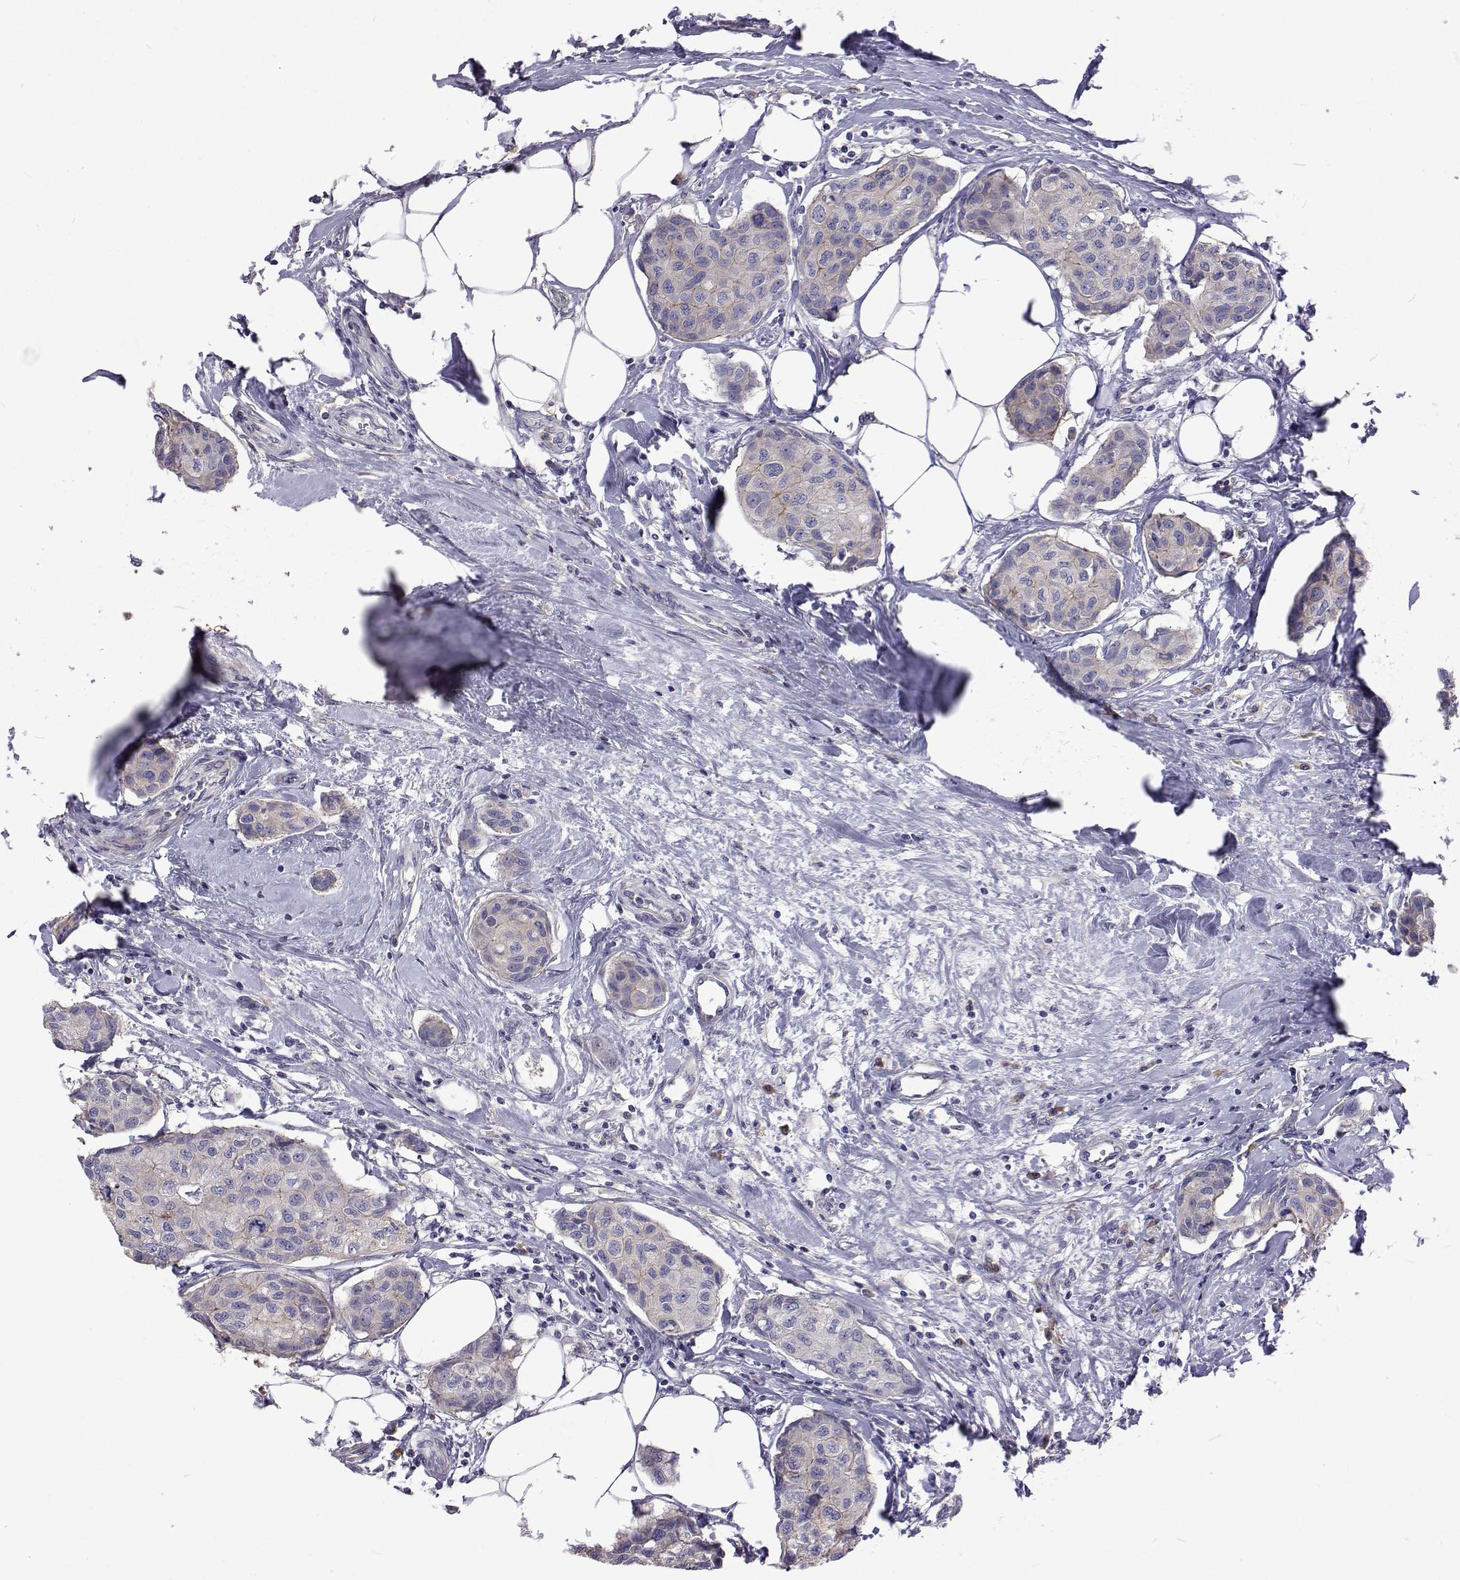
{"staining": {"intensity": "negative", "quantity": "none", "location": "none"}, "tissue": "breast cancer", "cell_type": "Tumor cells", "image_type": "cancer", "snomed": [{"axis": "morphology", "description": "Duct carcinoma"}, {"axis": "topography", "description": "Breast"}], "caption": "Intraductal carcinoma (breast) stained for a protein using immunohistochemistry shows no expression tumor cells.", "gene": "NPR3", "patient": {"sex": "female", "age": 80}}